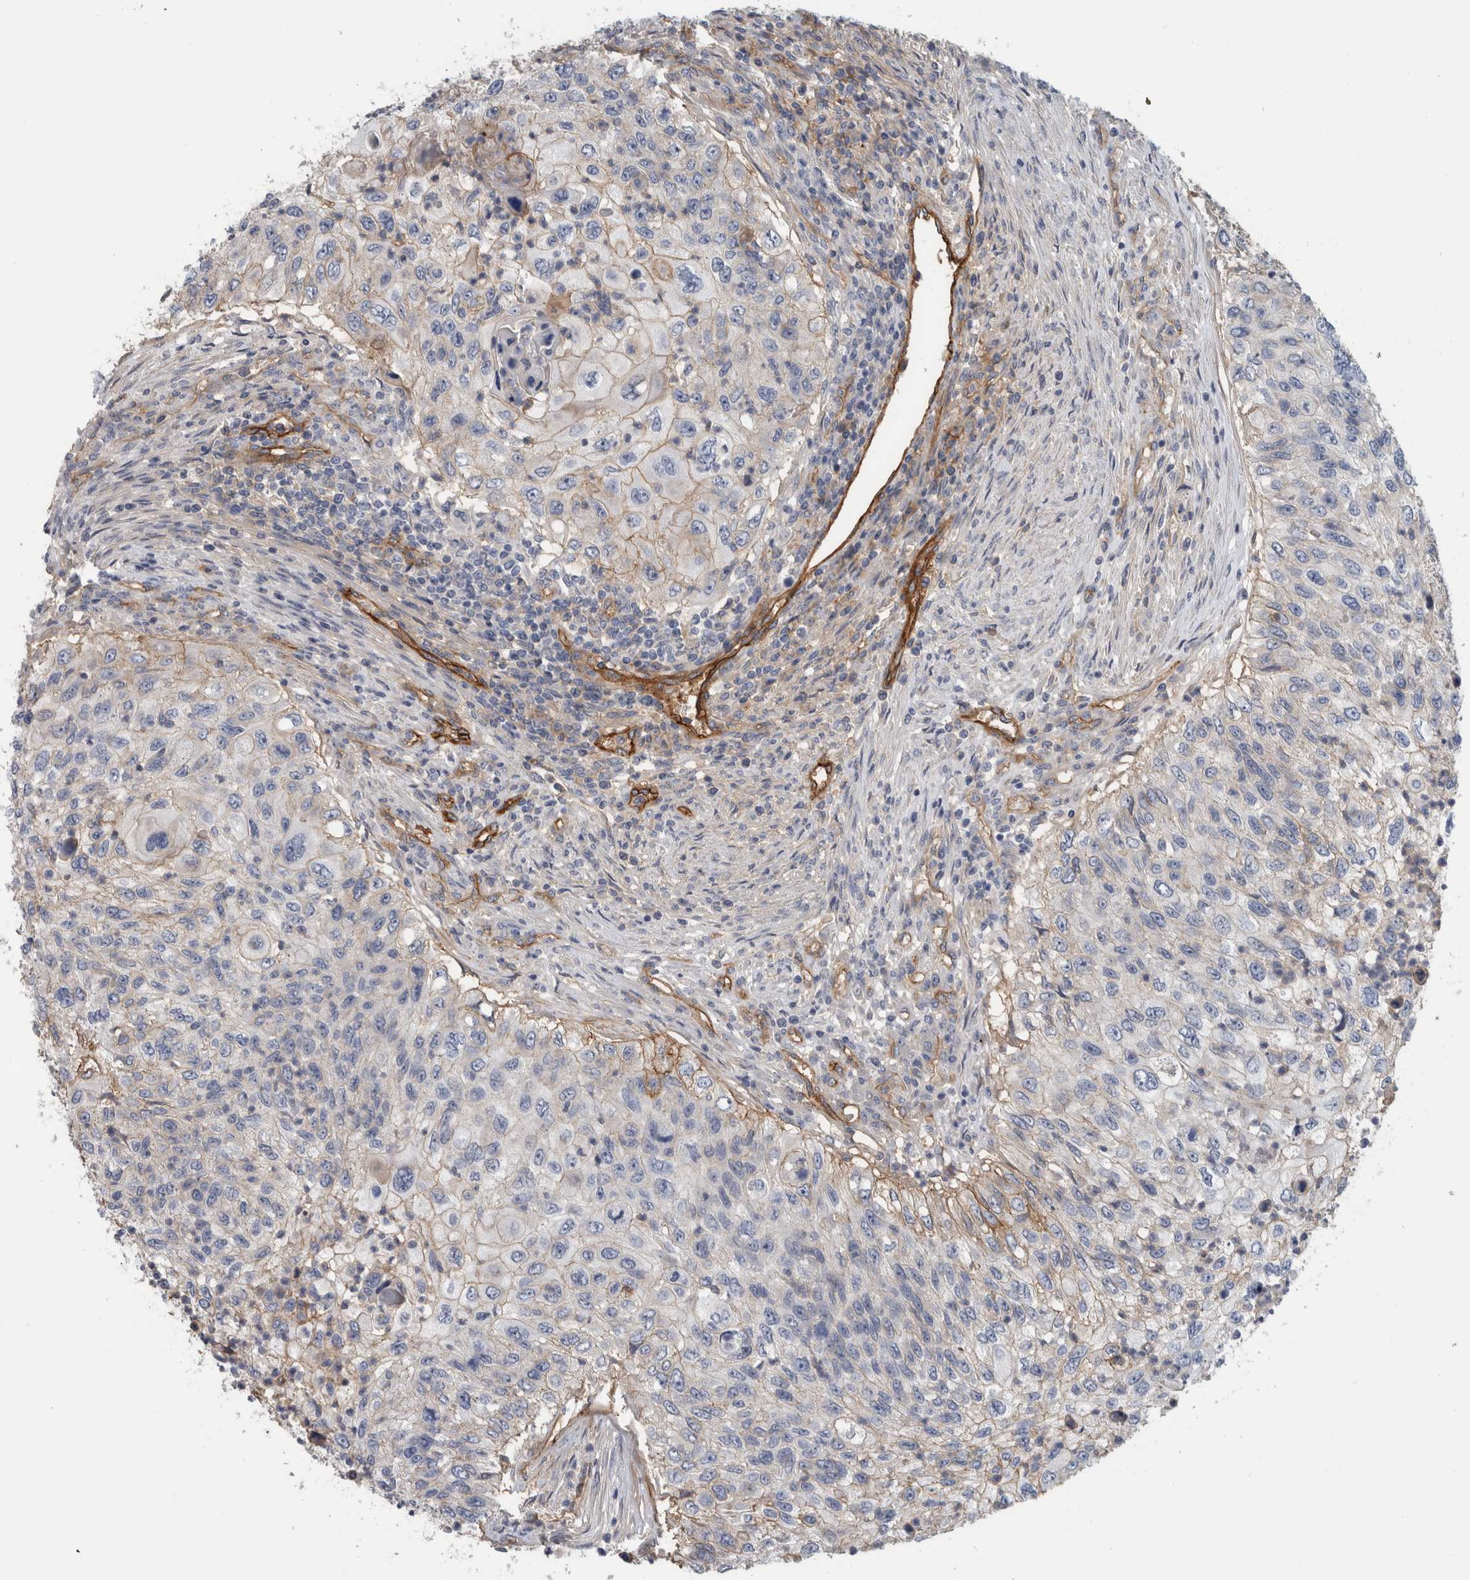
{"staining": {"intensity": "moderate", "quantity": "<25%", "location": "cytoplasmic/membranous"}, "tissue": "urothelial cancer", "cell_type": "Tumor cells", "image_type": "cancer", "snomed": [{"axis": "morphology", "description": "Urothelial carcinoma, High grade"}, {"axis": "topography", "description": "Urinary bladder"}], "caption": "Protein staining of urothelial cancer tissue exhibits moderate cytoplasmic/membranous positivity in about <25% of tumor cells.", "gene": "CD59", "patient": {"sex": "female", "age": 60}}